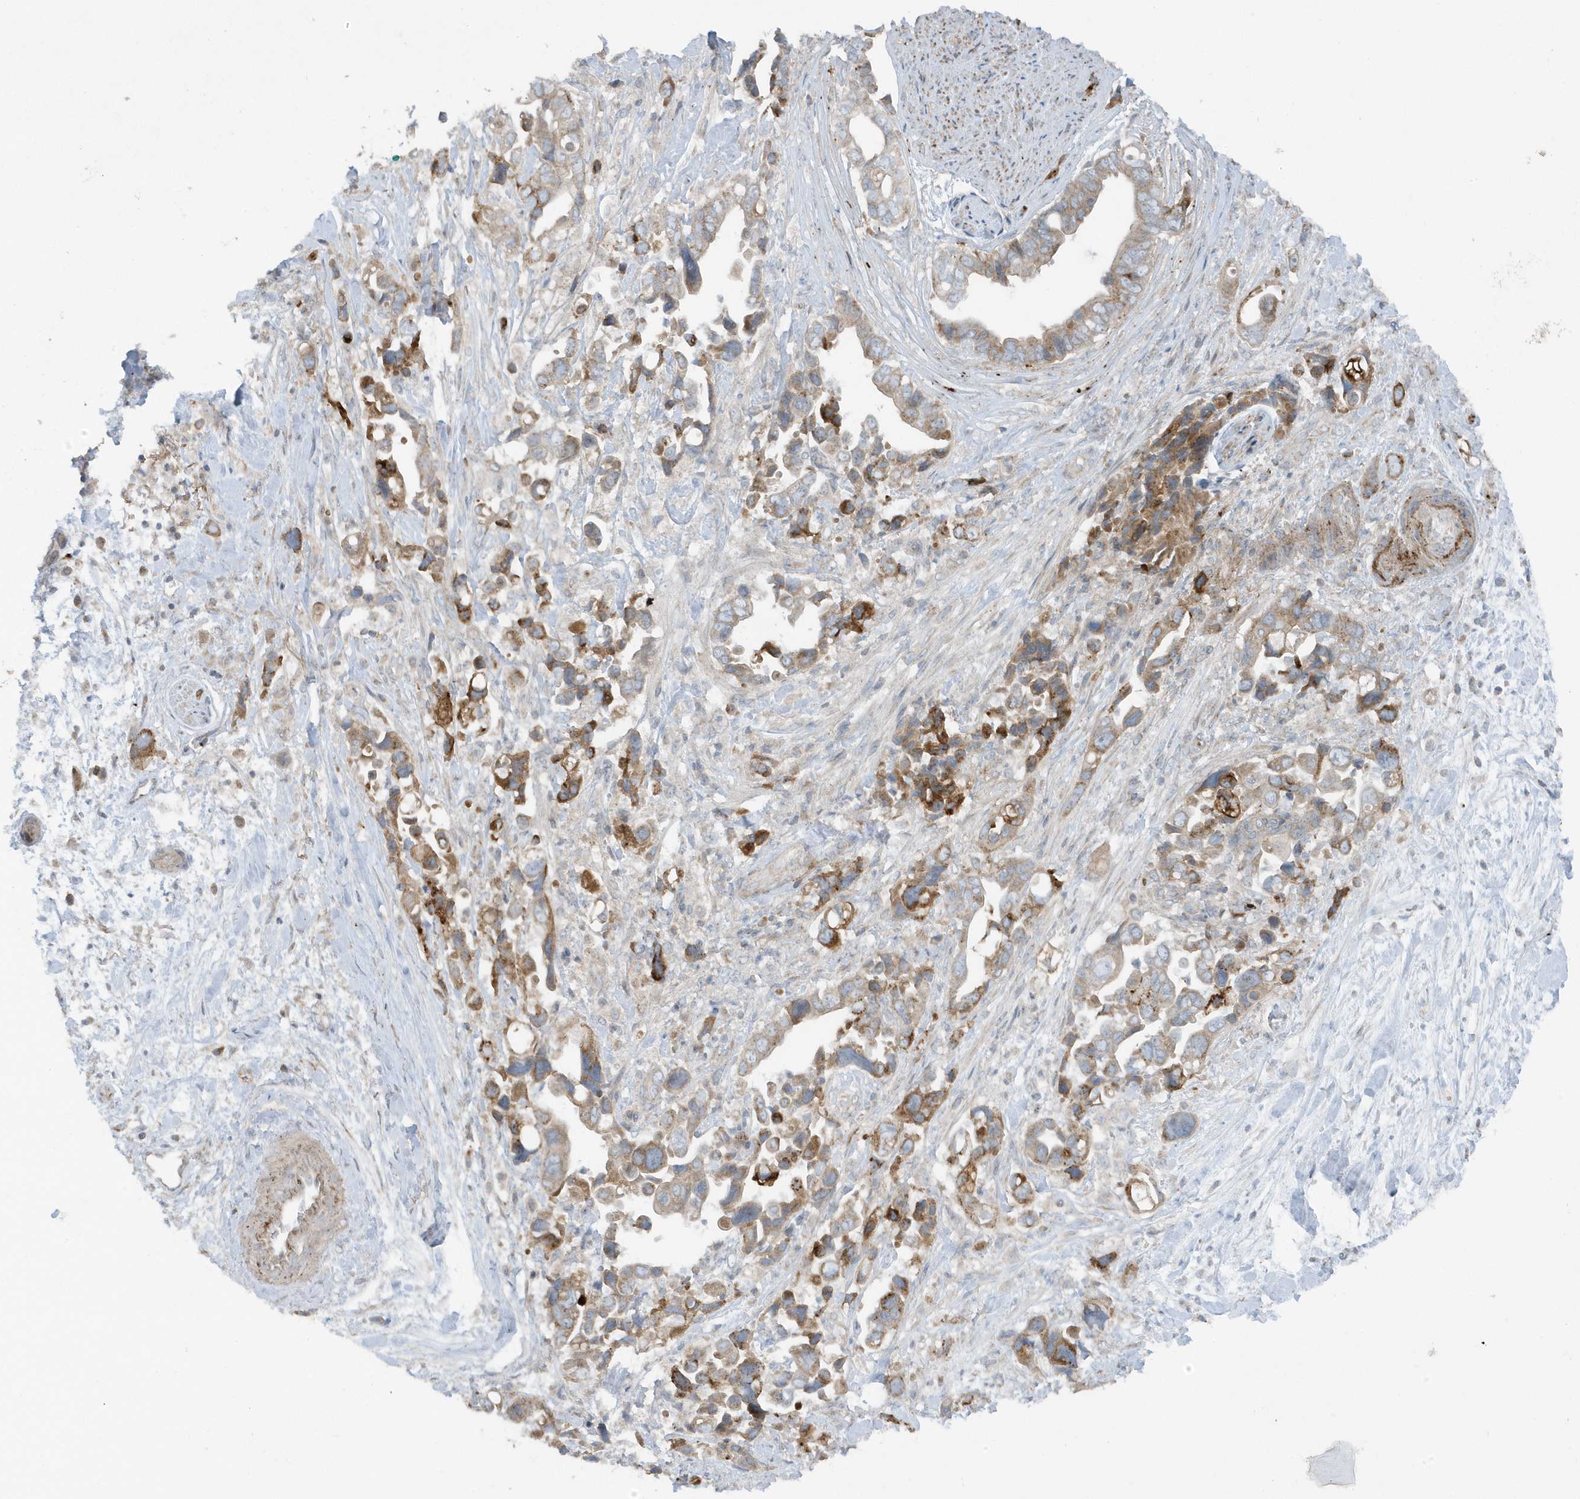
{"staining": {"intensity": "moderate", "quantity": ">75%", "location": "cytoplasmic/membranous"}, "tissue": "pancreatic cancer", "cell_type": "Tumor cells", "image_type": "cancer", "snomed": [{"axis": "morphology", "description": "Adenocarcinoma, NOS"}, {"axis": "topography", "description": "Pancreas"}], "caption": "Tumor cells demonstrate medium levels of moderate cytoplasmic/membranous positivity in approximately >75% of cells in human pancreatic cancer (adenocarcinoma). (brown staining indicates protein expression, while blue staining denotes nuclei).", "gene": "SLC38A2", "patient": {"sex": "female", "age": 72}}